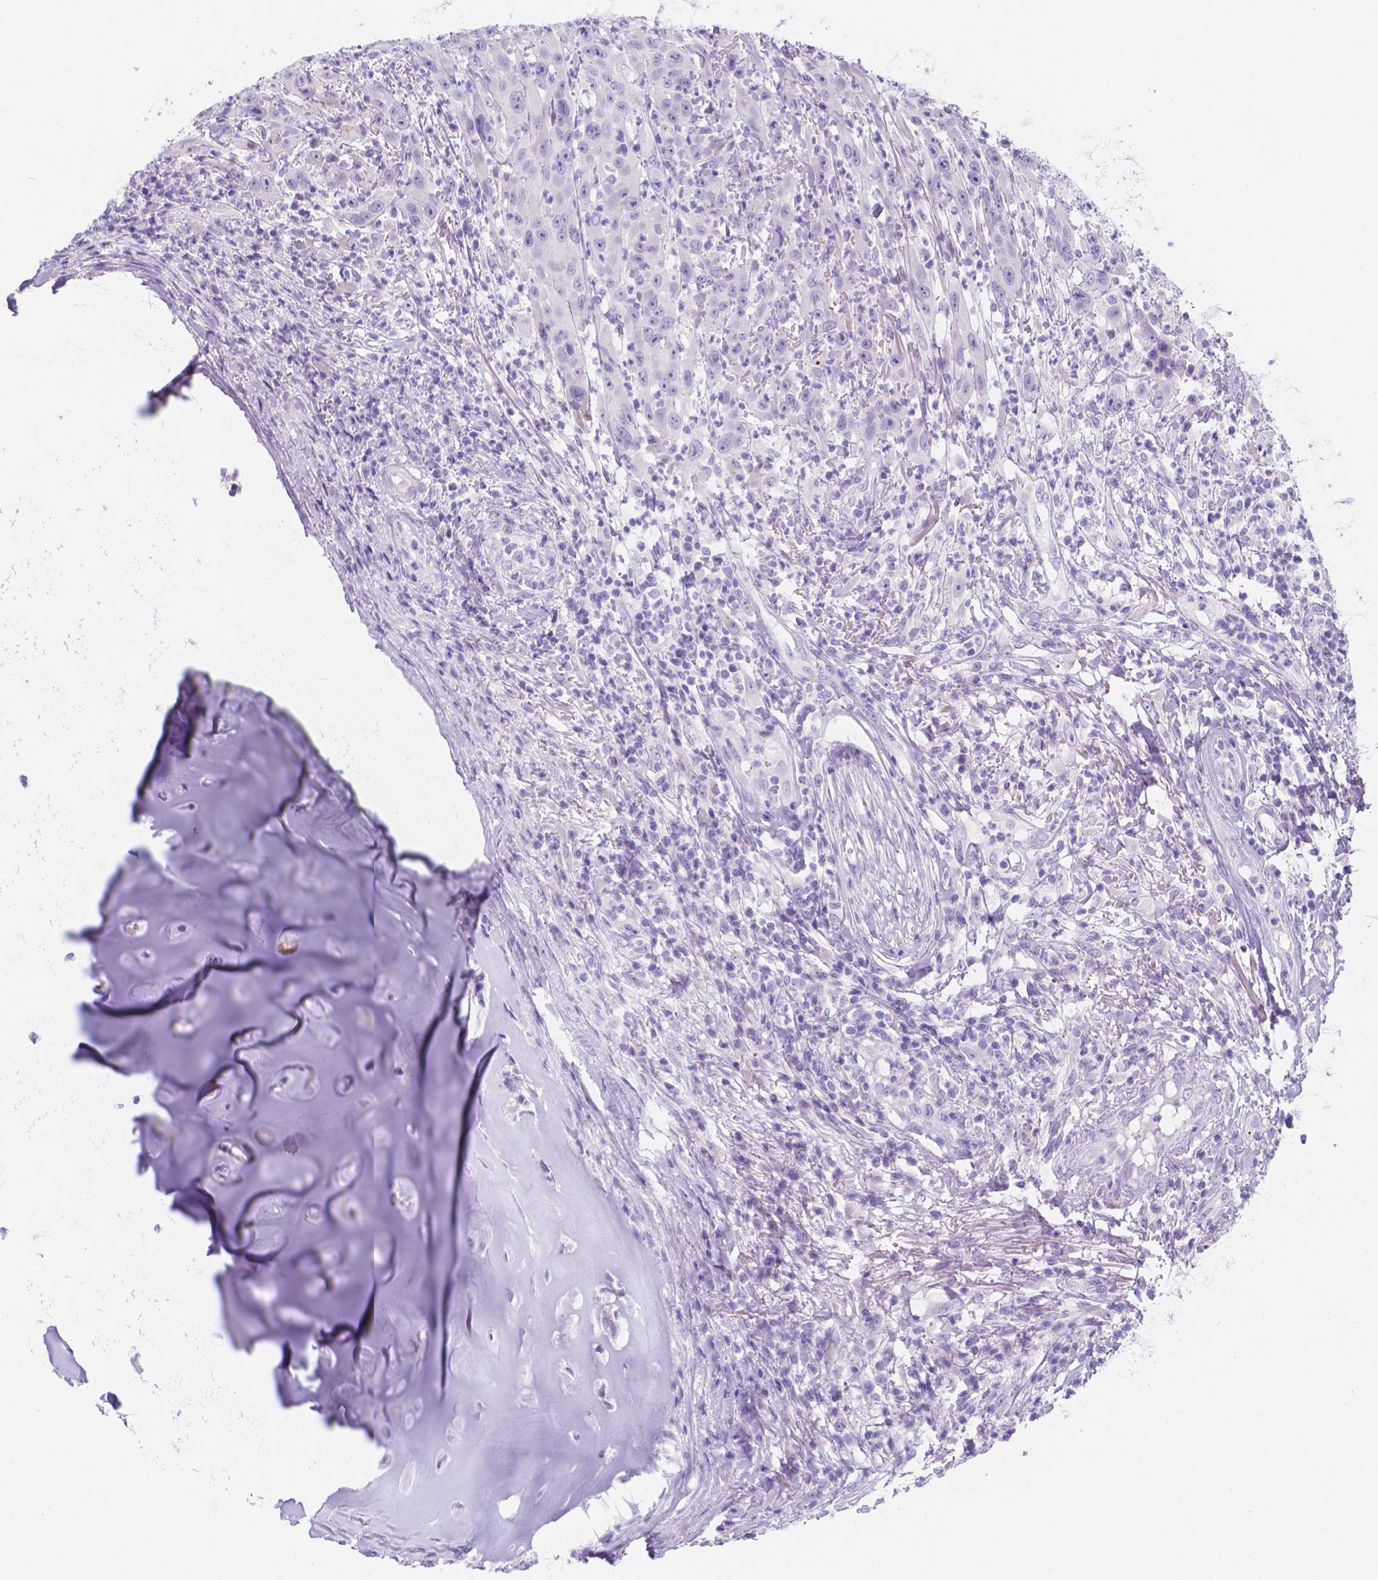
{"staining": {"intensity": "negative", "quantity": "none", "location": "none"}, "tissue": "head and neck cancer", "cell_type": "Tumor cells", "image_type": "cancer", "snomed": [{"axis": "morphology", "description": "Squamous cell carcinoma, NOS"}, {"axis": "topography", "description": "Skin"}, {"axis": "topography", "description": "Head-Neck"}], "caption": "This is a photomicrograph of immunohistochemistry staining of head and neck cancer (squamous cell carcinoma), which shows no staining in tumor cells.", "gene": "MLN", "patient": {"sex": "male", "age": 80}}